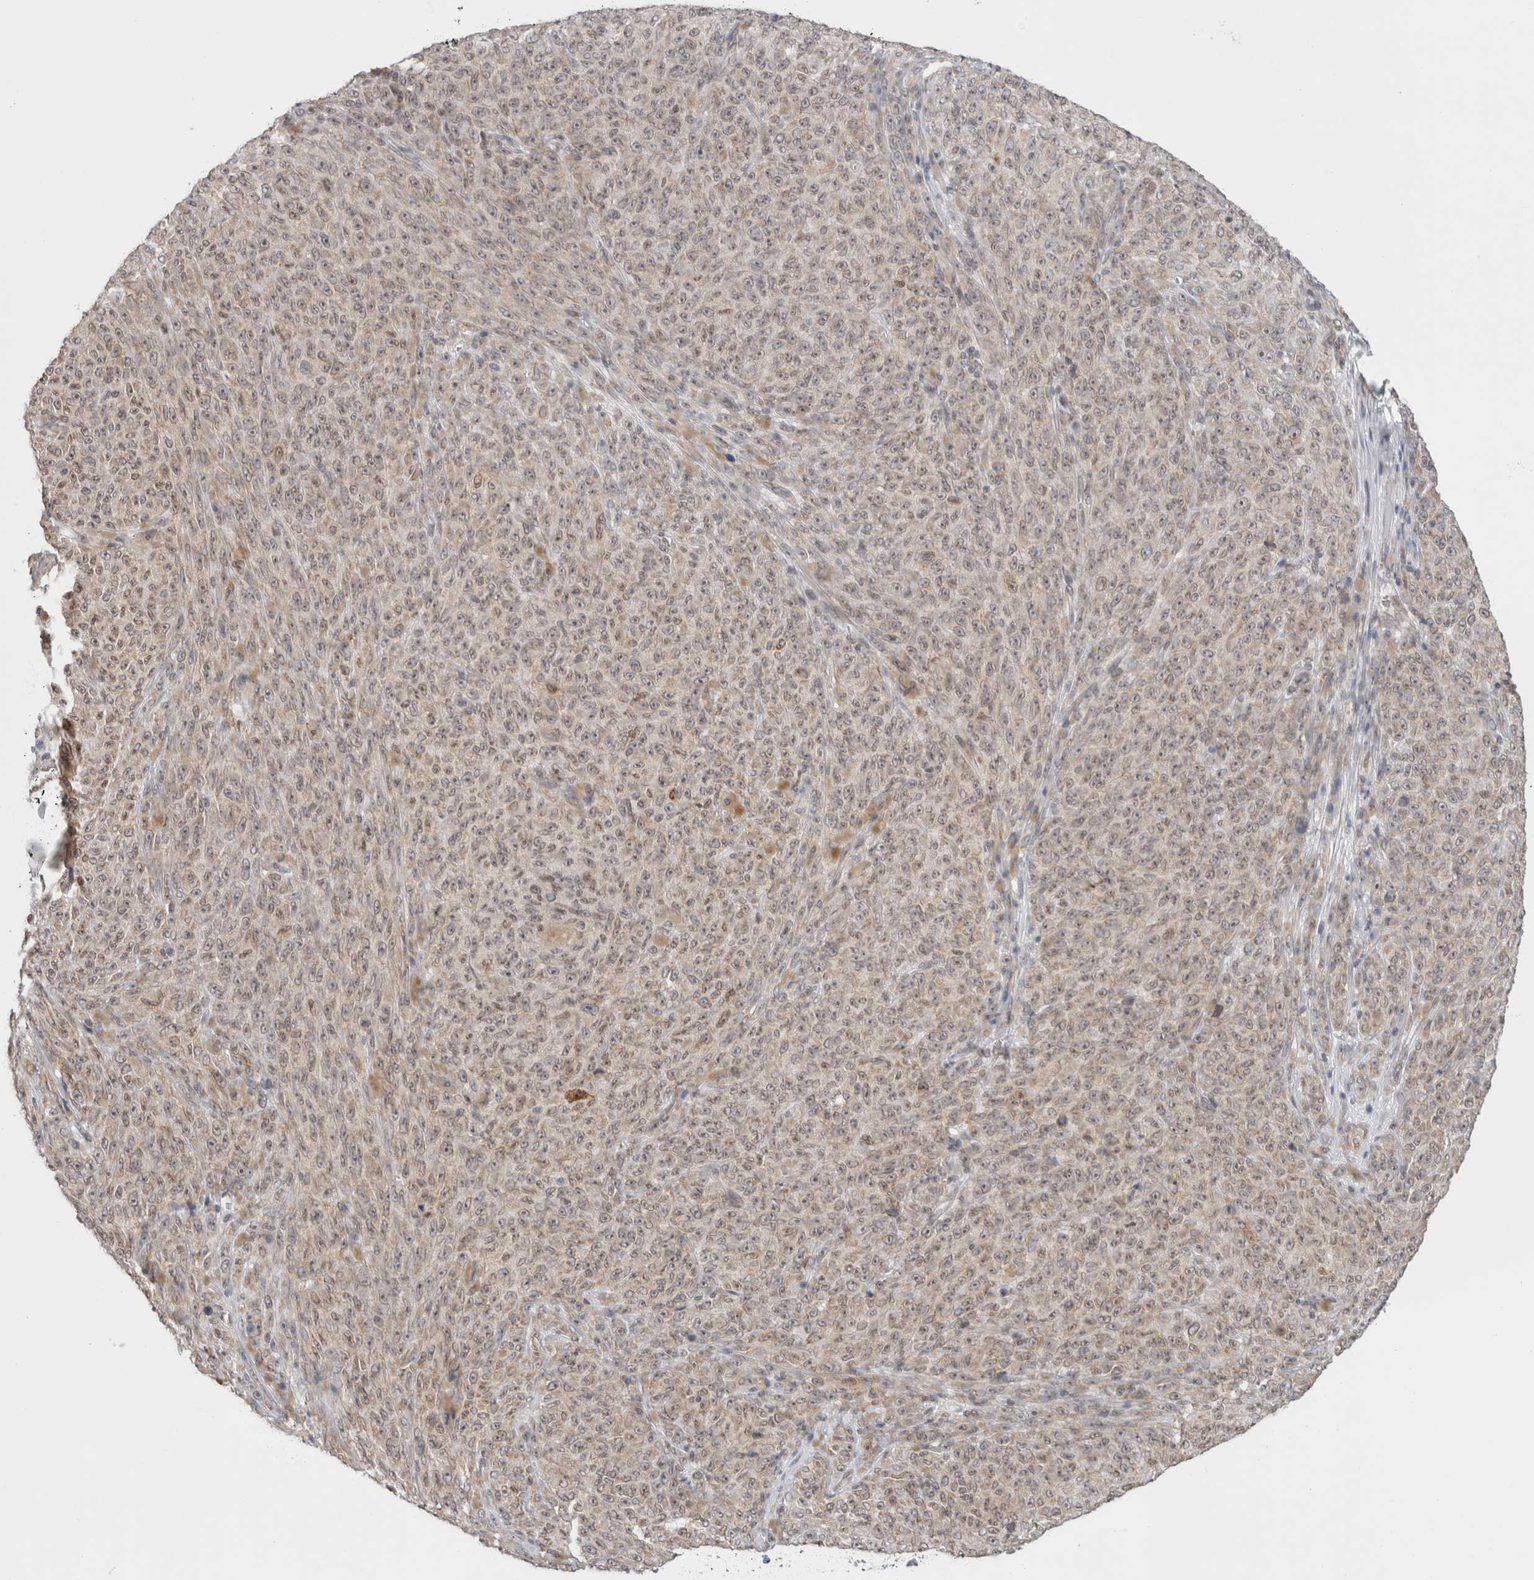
{"staining": {"intensity": "weak", "quantity": ">75%", "location": "cytoplasmic/membranous,nuclear"}, "tissue": "melanoma", "cell_type": "Tumor cells", "image_type": "cancer", "snomed": [{"axis": "morphology", "description": "Malignant melanoma, NOS"}, {"axis": "topography", "description": "Skin"}], "caption": "Melanoma was stained to show a protein in brown. There is low levels of weak cytoplasmic/membranous and nuclear staining in about >75% of tumor cells.", "gene": "RBMX2", "patient": {"sex": "female", "age": 82}}